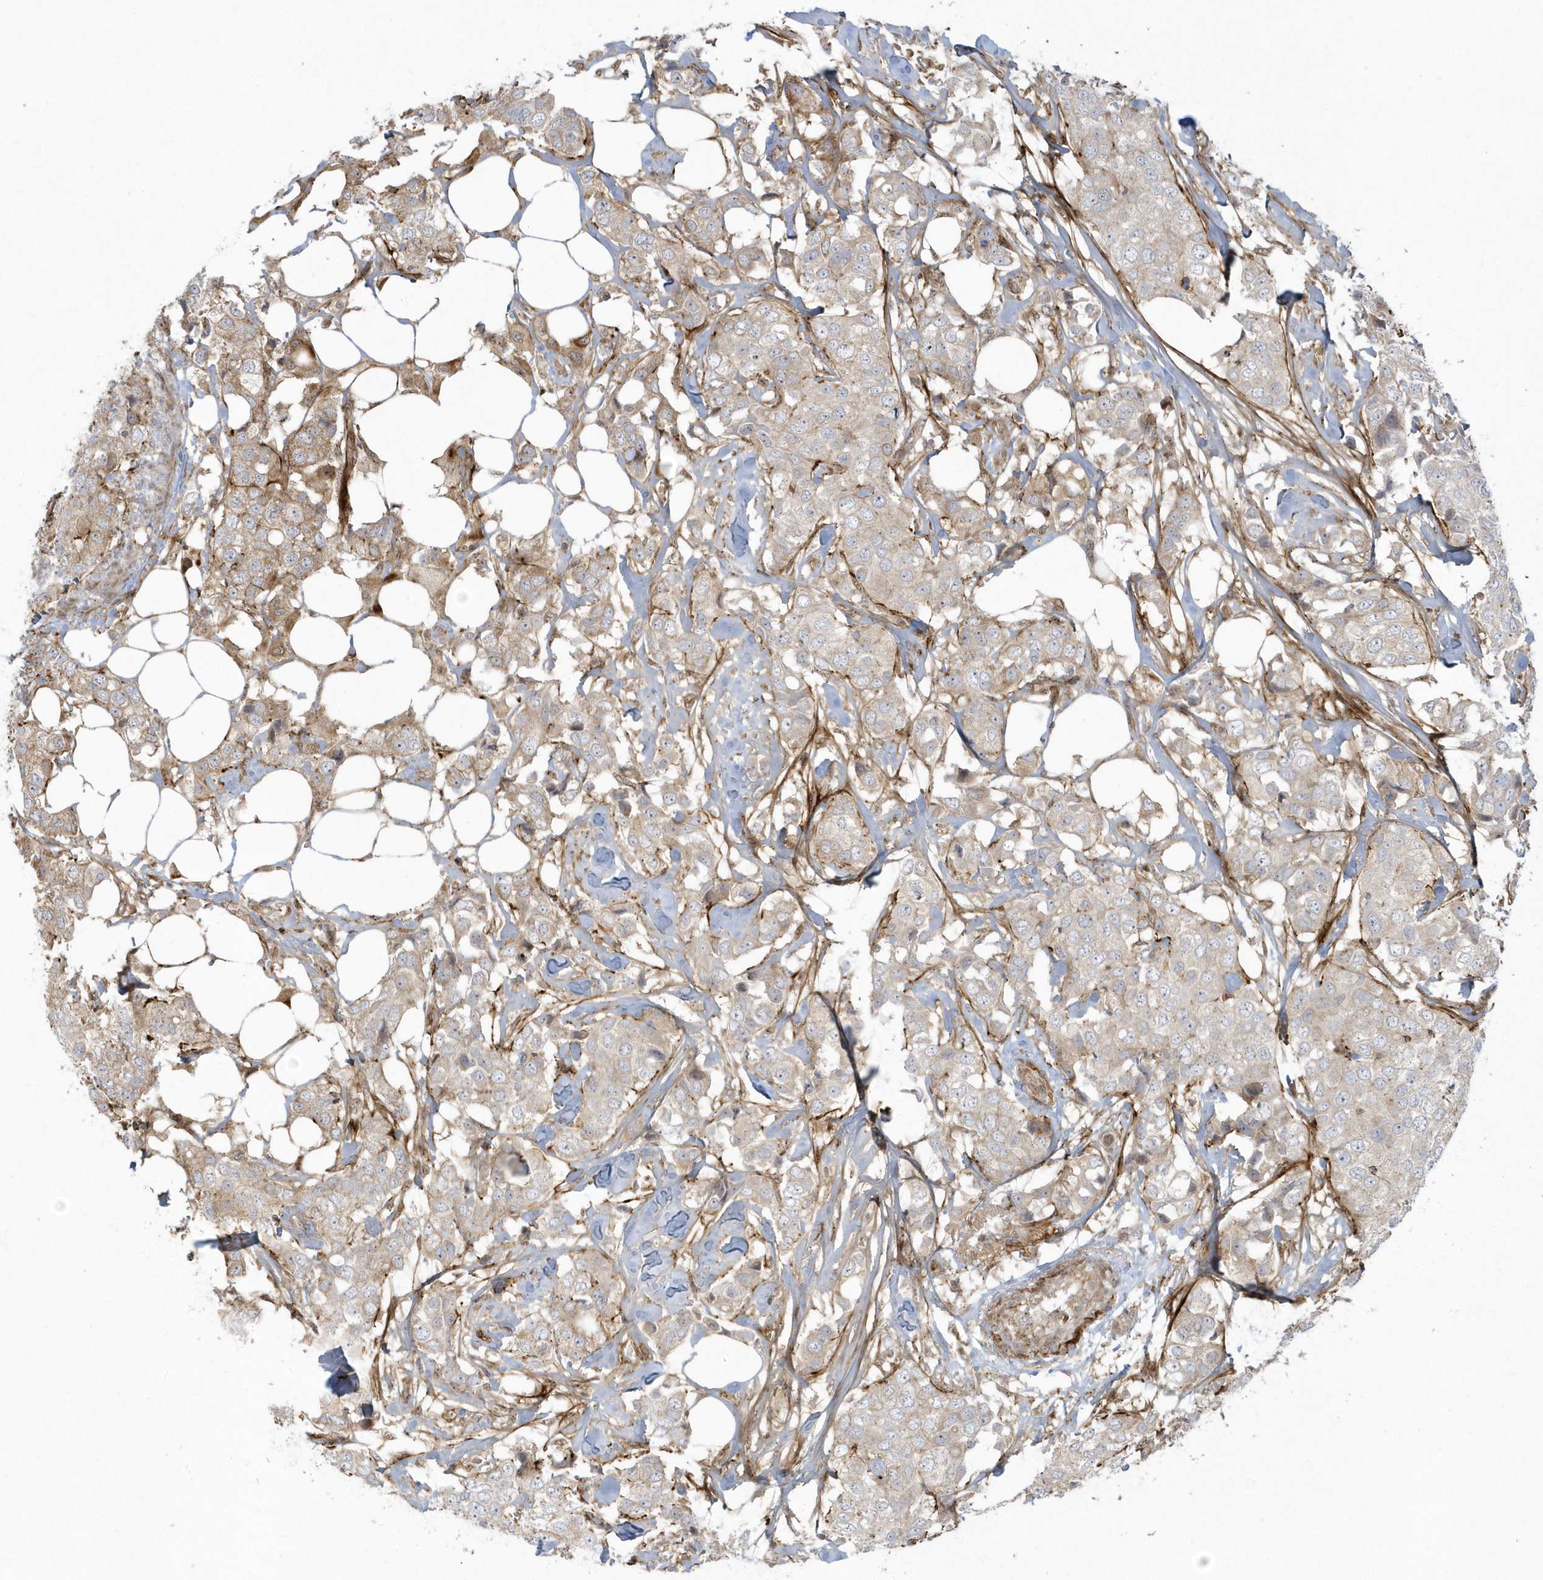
{"staining": {"intensity": "weak", "quantity": "25%-75%", "location": "cytoplasmic/membranous"}, "tissue": "breast cancer", "cell_type": "Tumor cells", "image_type": "cancer", "snomed": [{"axis": "morphology", "description": "Duct carcinoma"}, {"axis": "topography", "description": "Breast"}], "caption": "This is a photomicrograph of immunohistochemistry staining of breast cancer, which shows weak staining in the cytoplasmic/membranous of tumor cells.", "gene": "MASP2", "patient": {"sex": "female", "age": 80}}